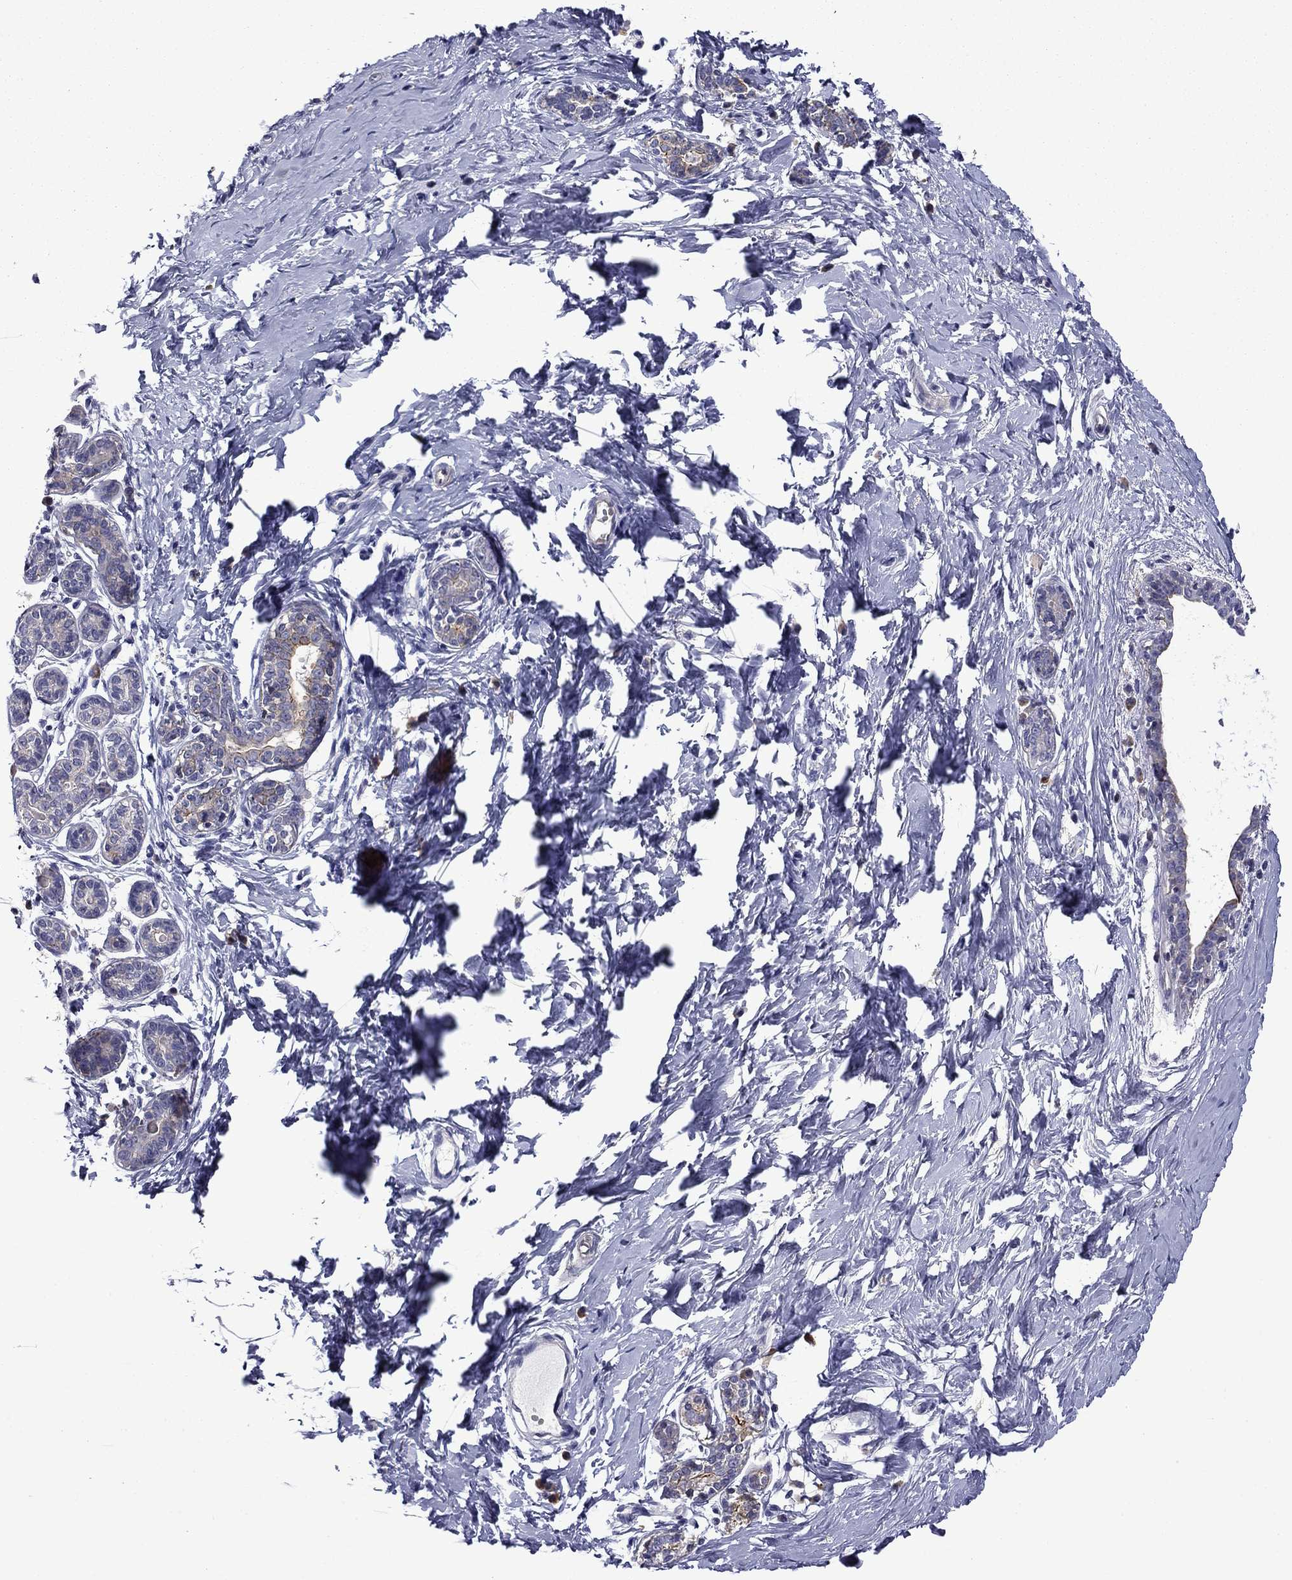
{"staining": {"intensity": "negative", "quantity": "none", "location": "none"}, "tissue": "breast", "cell_type": "Adipocytes", "image_type": "normal", "snomed": [{"axis": "morphology", "description": "Normal tissue, NOS"}, {"axis": "topography", "description": "Breast"}], "caption": "The photomicrograph exhibits no significant positivity in adipocytes of breast. (DAB (3,3'-diaminobenzidine) immunohistochemistry (IHC) with hematoxylin counter stain).", "gene": "LMO7", "patient": {"sex": "female", "age": 37}}